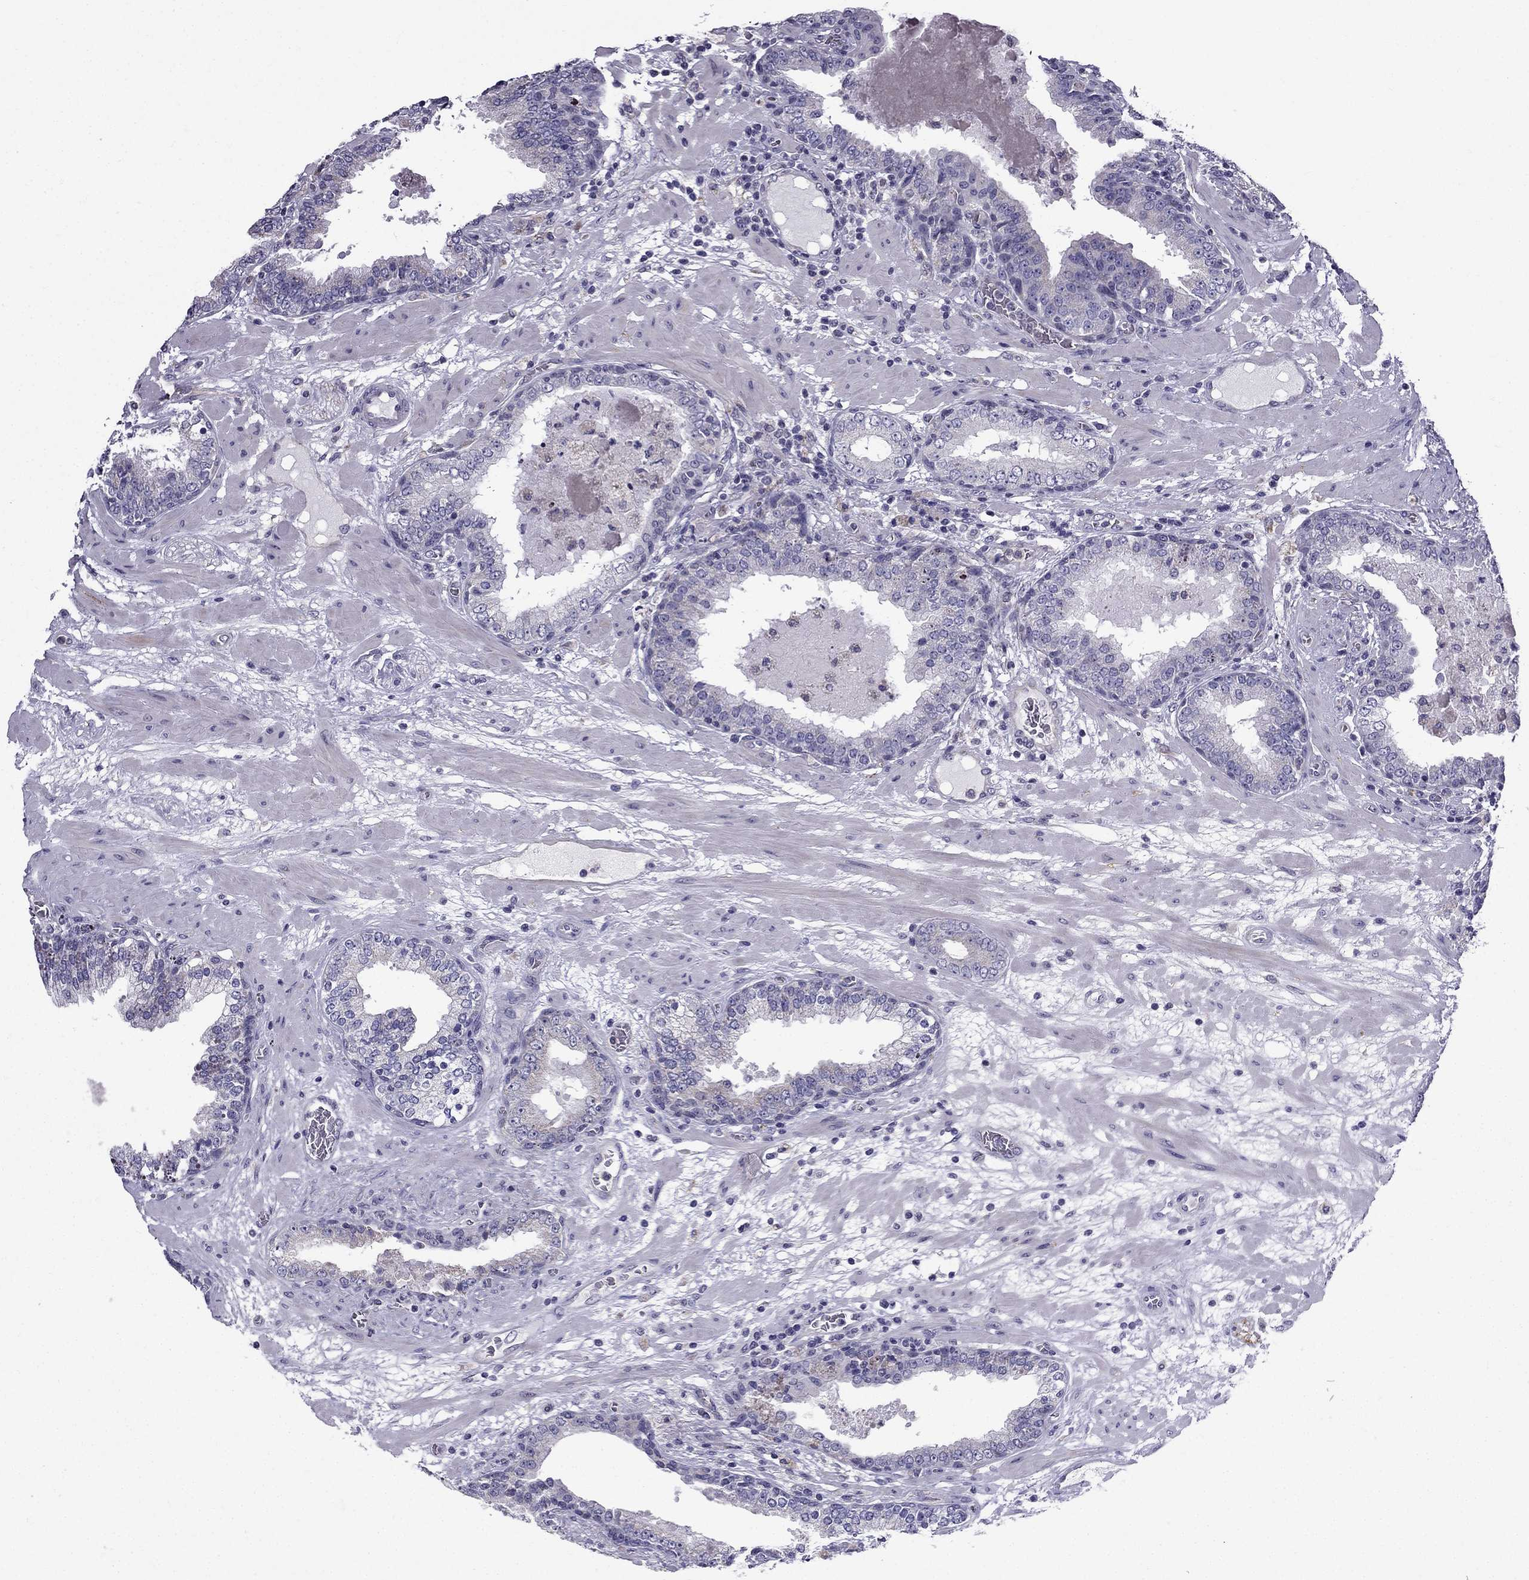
{"staining": {"intensity": "negative", "quantity": "none", "location": "none"}, "tissue": "prostate cancer", "cell_type": "Tumor cells", "image_type": "cancer", "snomed": [{"axis": "morphology", "description": "Adenocarcinoma, Low grade"}, {"axis": "topography", "description": "Prostate"}], "caption": "Protein analysis of prostate cancer (adenocarcinoma (low-grade)) demonstrates no significant positivity in tumor cells.", "gene": "SLC6A2", "patient": {"sex": "male", "age": 60}}